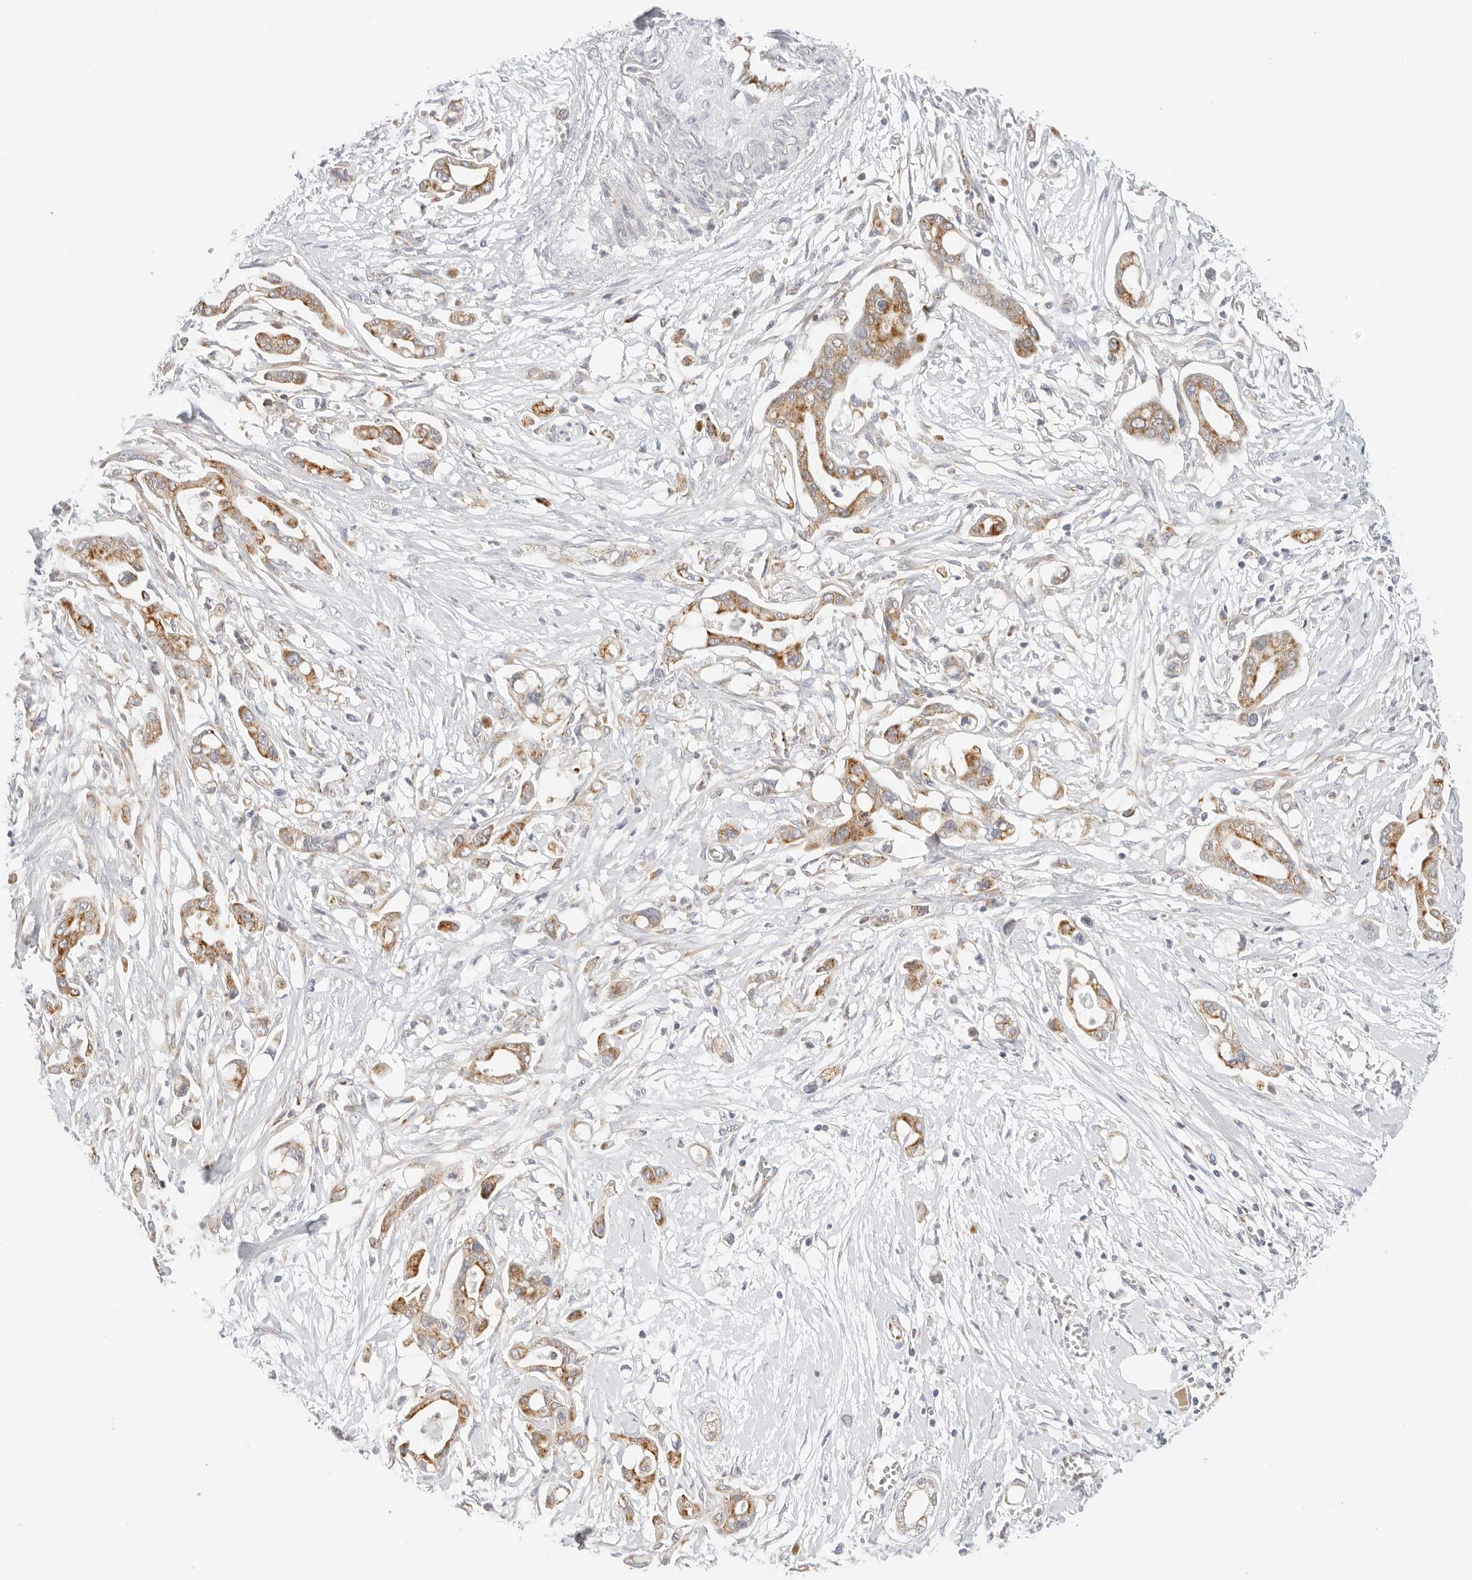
{"staining": {"intensity": "moderate", "quantity": "25%-75%", "location": "cytoplasmic/membranous"}, "tissue": "pancreatic cancer", "cell_type": "Tumor cells", "image_type": "cancer", "snomed": [{"axis": "morphology", "description": "Adenocarcinoma, NOS"}, {"axis": "topography", "description": "Pancreas"}], "caption": "About 25%-75% of tumor cells in pancreatic adenocarcinoma display moderate cytoplasmic/membranous protein positivity as visualized by brown immunohistochemical staining.", "gene": "RC3H1", "patient": {"sex": "male", "age": 68}}